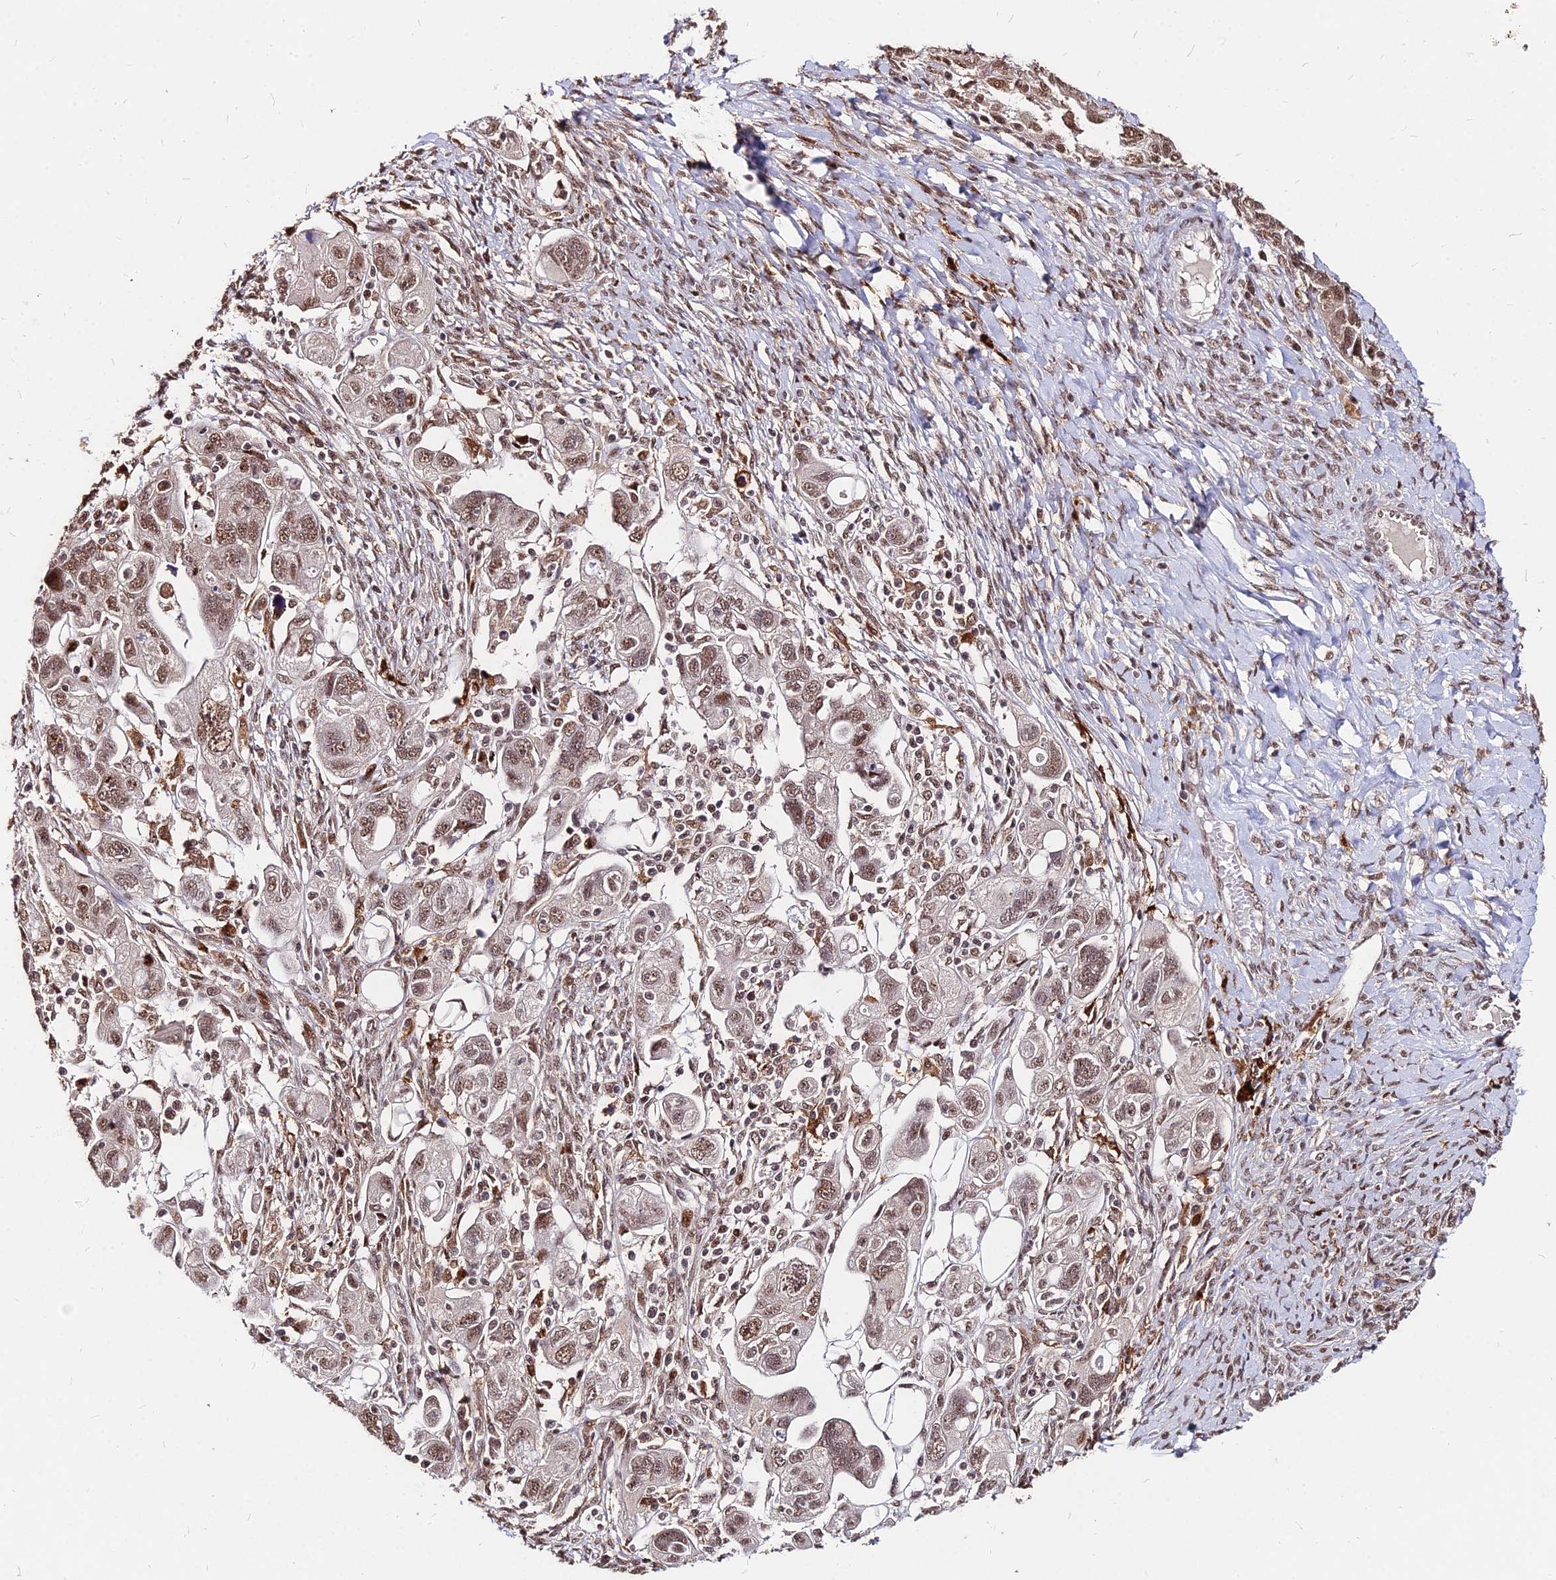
{"staining": {"intensity": "moderate", "quantity": ">75%", "location": "nuclear"}, "tissue": "ovarian cancer", "cell_type": "Tumor cells", "image_type": "cancer", "snomed": [{"axis": "morphology", "description": "Carcinoma, NOS"}, {"axis": "morphology", "description": "Cystadenocarcinoma, serous, NOS"}, {"axis": "topography", "description": "Ovary"}], "caption": "Carcinoma (ovarian) stained with a protein marker displays moderate staining in tumor cells.", "gene": "ZBED4", "patient": {"sex": "female", "age": 69}}